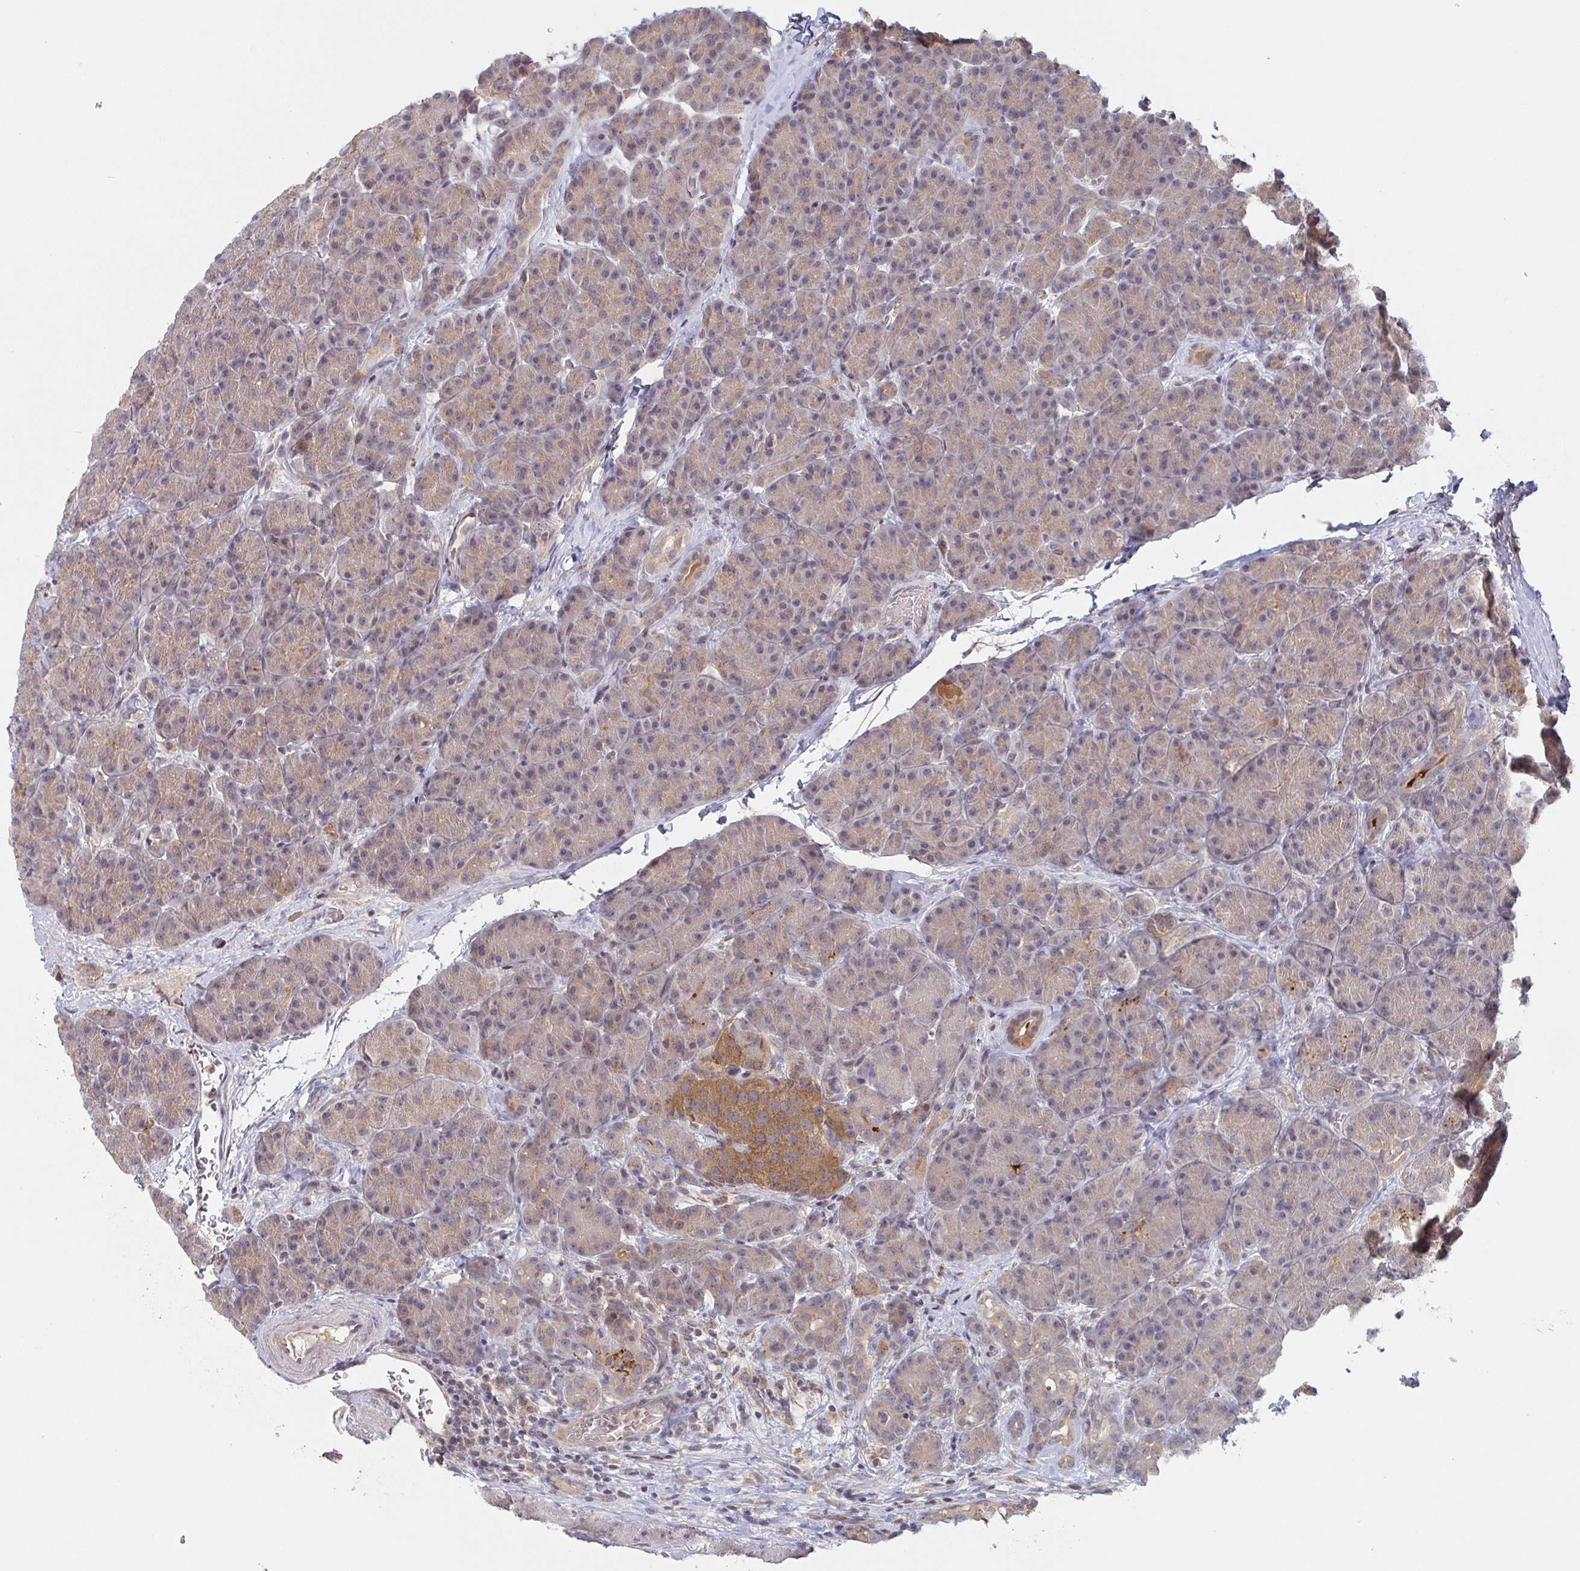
{"staining": {"intensity": "weak", "quantity": "25%-75%", "location": "cytoplasmic/membranous"}, "tissue": "pancreas", "cell_type": "Exocrine glandular cells", "image_type": "normal", "snomed": [{"axis": "morphology", "description": "Normal tissue, NOS"}, {"axis": "topography", "description": "Pancreas"}], "caption": "Human pancreas stained for a protein (brown) displays weak cytoplasmic/membranous positive expression in about 25%-75% of exocrine glandular cells.", "gene": "DCST1", "patient": {"sex": "male", "age": 57}}